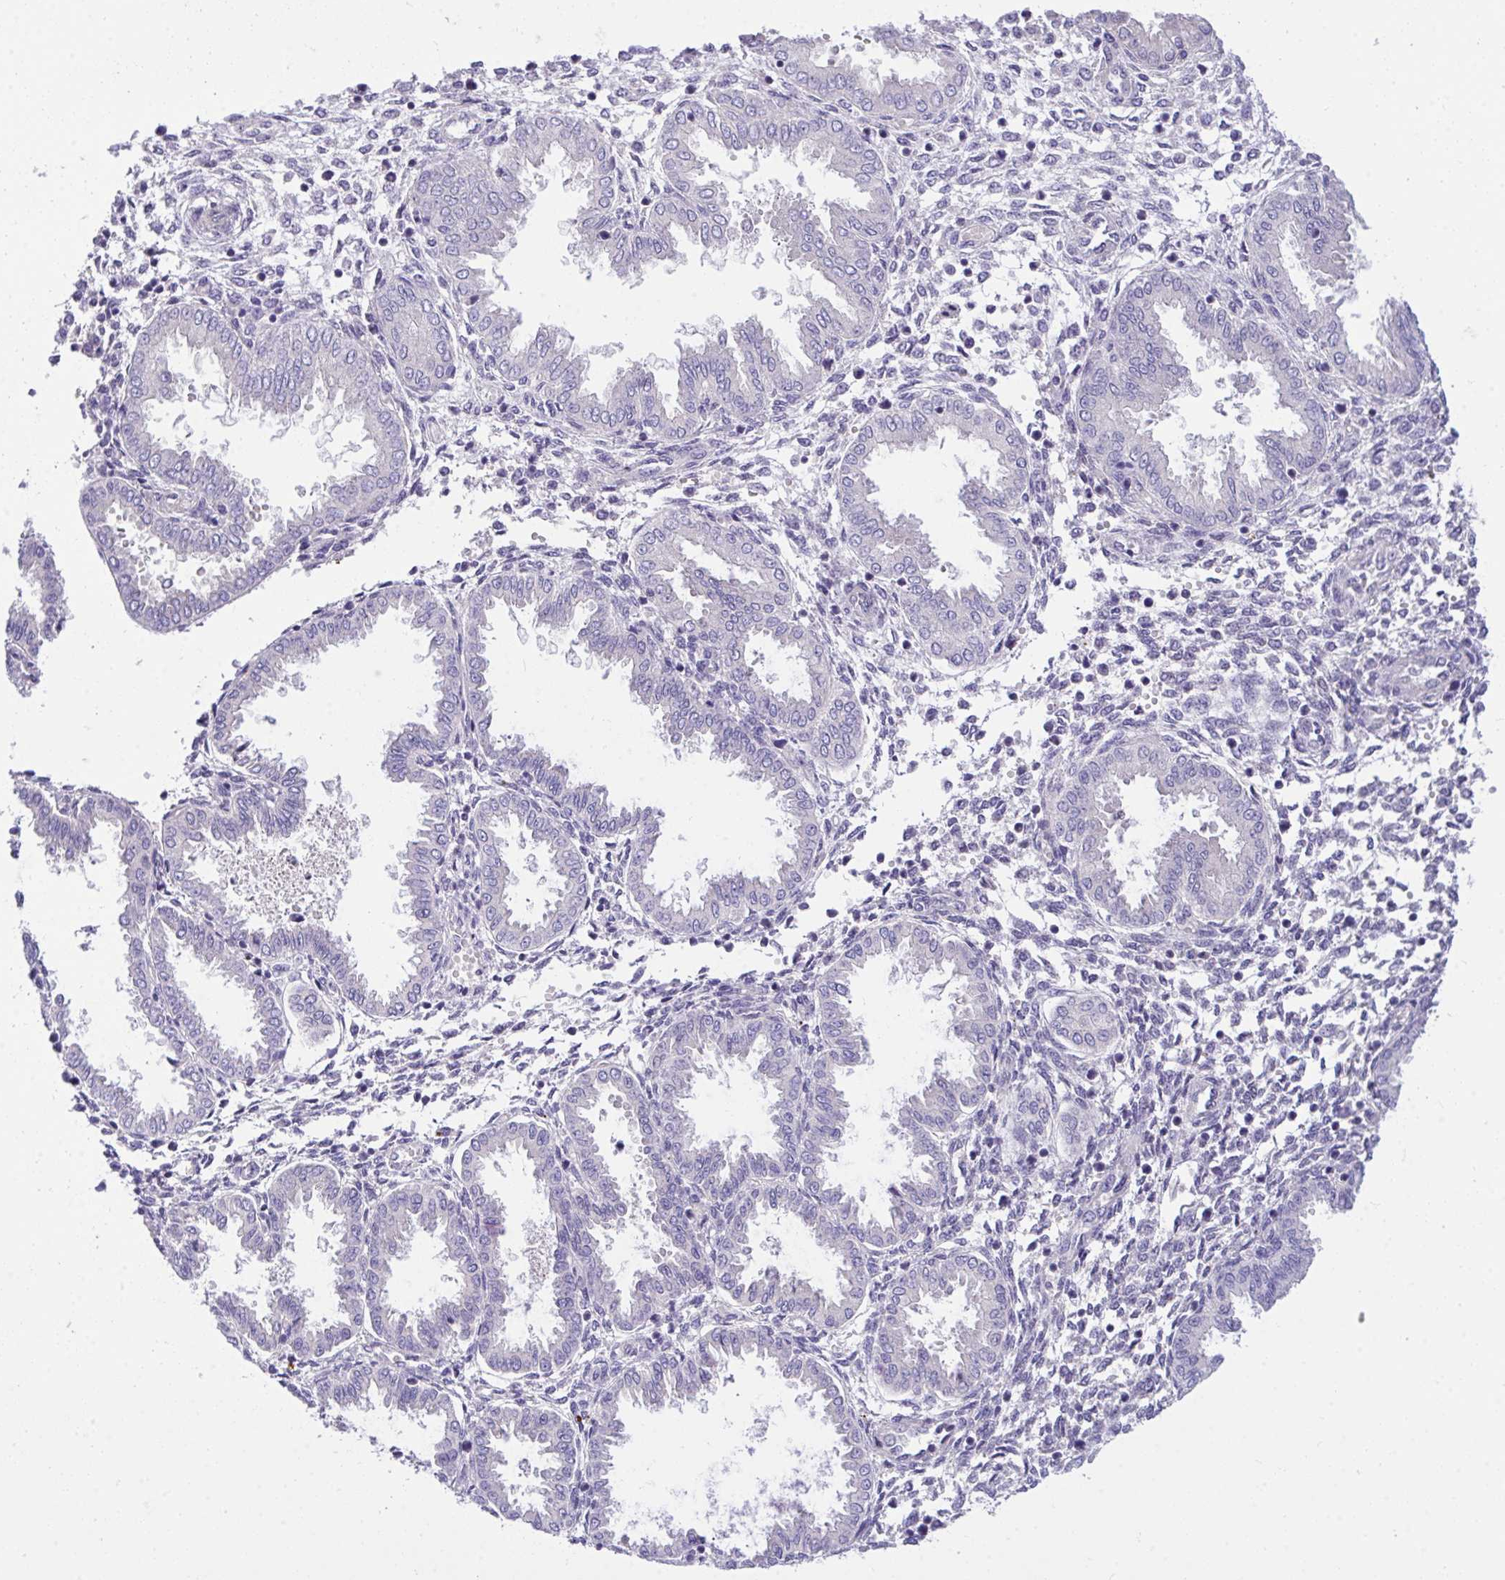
{"staining": {"intensity": "negative", "quantity": "none", "location": "none"}, "tissue": "endometrium", "cell_type": "Cells in endometrial stroma", "image_type": "normal", "snomed": [{"axis": "morphology", "description": "Normal tissue, NOS"}, {"axis": "topography", "description": "Endometrium"}], "caption": "Immunohistochemistry (IHC) histopathology image of benign endometrium stained for a protein (brown), which displays no positivity in cells in endometrial stroma. (DAB immunohistochemistry, high magnification).", "gene": "TLN2", "patient": {"sex": "female", "age": 33}}